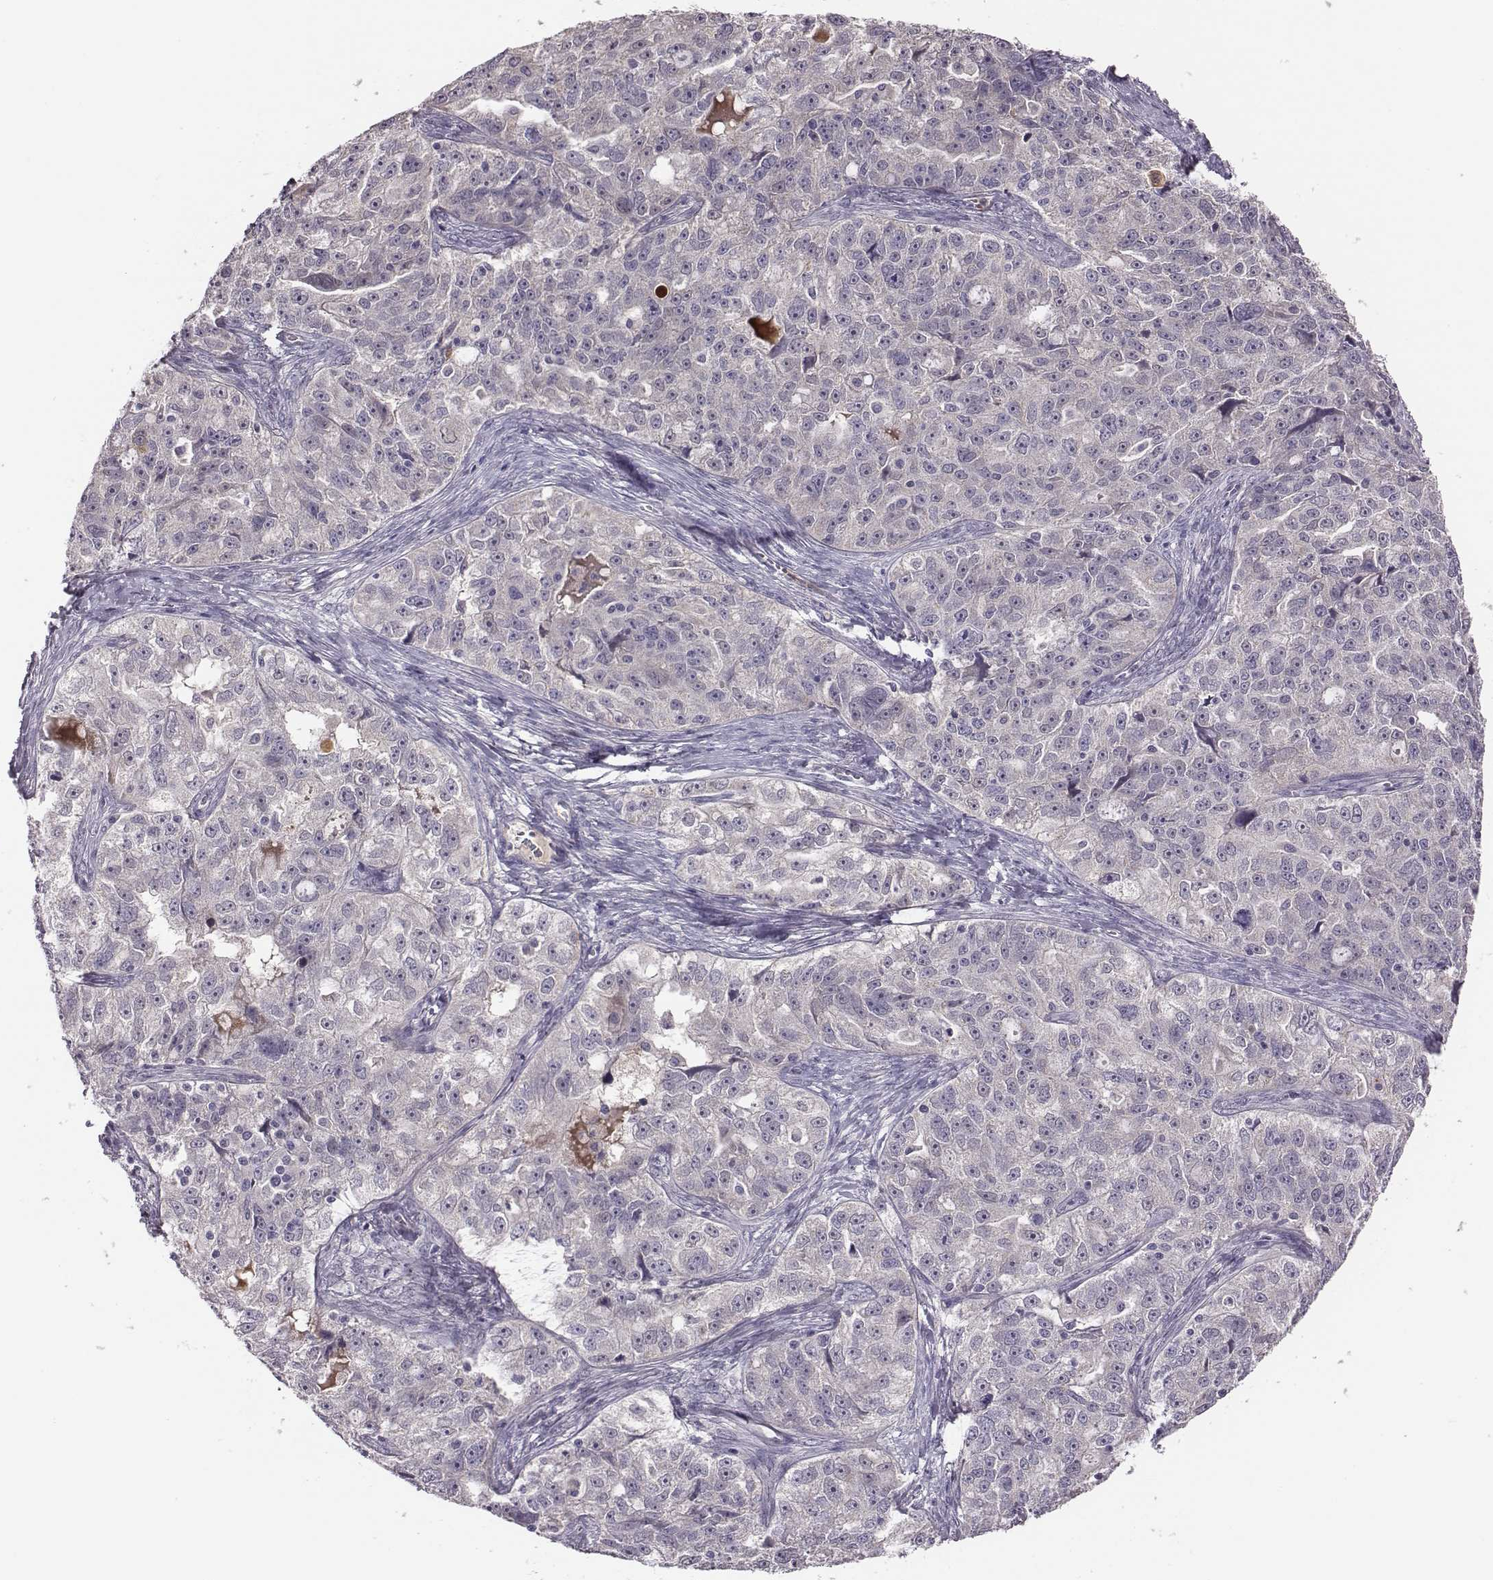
{"staining": {"intensity": "negative", "quantity": "none", "location": "none"}, "tissue": "ovarian cancer", "cell_type": "Tumor cells", "image_type": "cancer", "snomed": [{"axis": "morphology", "description": "Cystadenocarcinoma, serous, NOS"}, {"axis": "topography", "description": "Ovary"}], "caption": "High power microscopy micrograph of an immunohistochemistry histopathology image of serous cystadenocarcinoma (ovarian), revealing no significant positivity in tumor cells.", "gene": "KMO", "patient": {"sex": "female", "age": 51}}